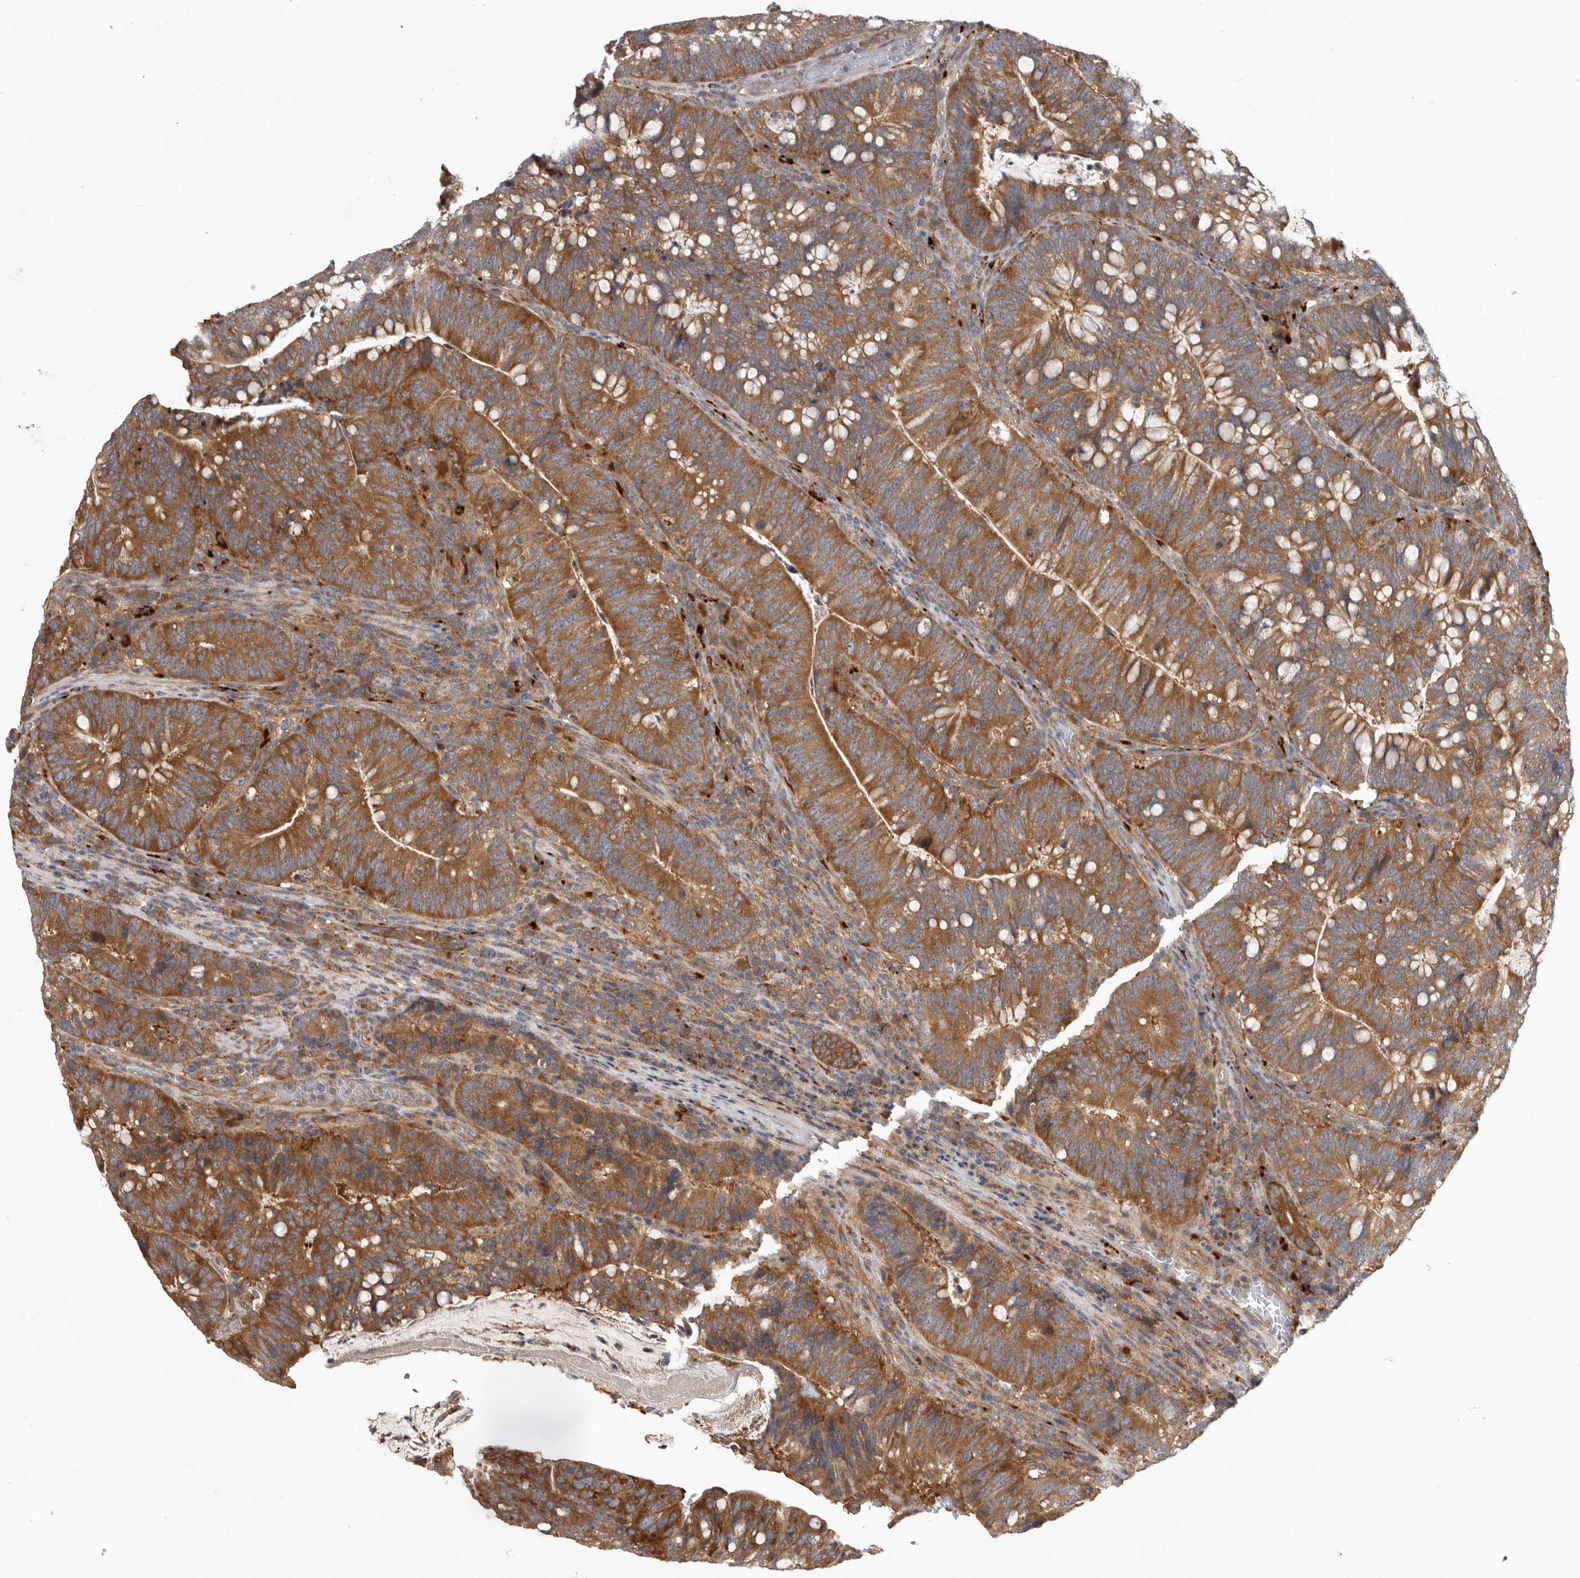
{"staining": {"intensity": "moderate", "quantity": ">75%", "location": "cytoplasmic/membranous"}, "tissue": "colorectal cancer", "cell_type": "Tumor cells", "image_type": "cancer", "snomed": [{"axis": "morphology", "description": "Adenocarcinoma, NOS"}, {"axis": "topography", "description": "Colon"}], "caption": "Immunohistochemistry of human colorectal adenocarcinoma exhibits medium levels of moderate cytoplasmic/membranous positivity in about >75% of tumor cells. The staining is performed using DAB (3,3'-diaminobenzidine) brown chromogen to label protein expression. The nuclei are counter-stained blue using hematoxylin.", "gene": "C1orf109", "patient": {"sex": "female", "age": 66}}